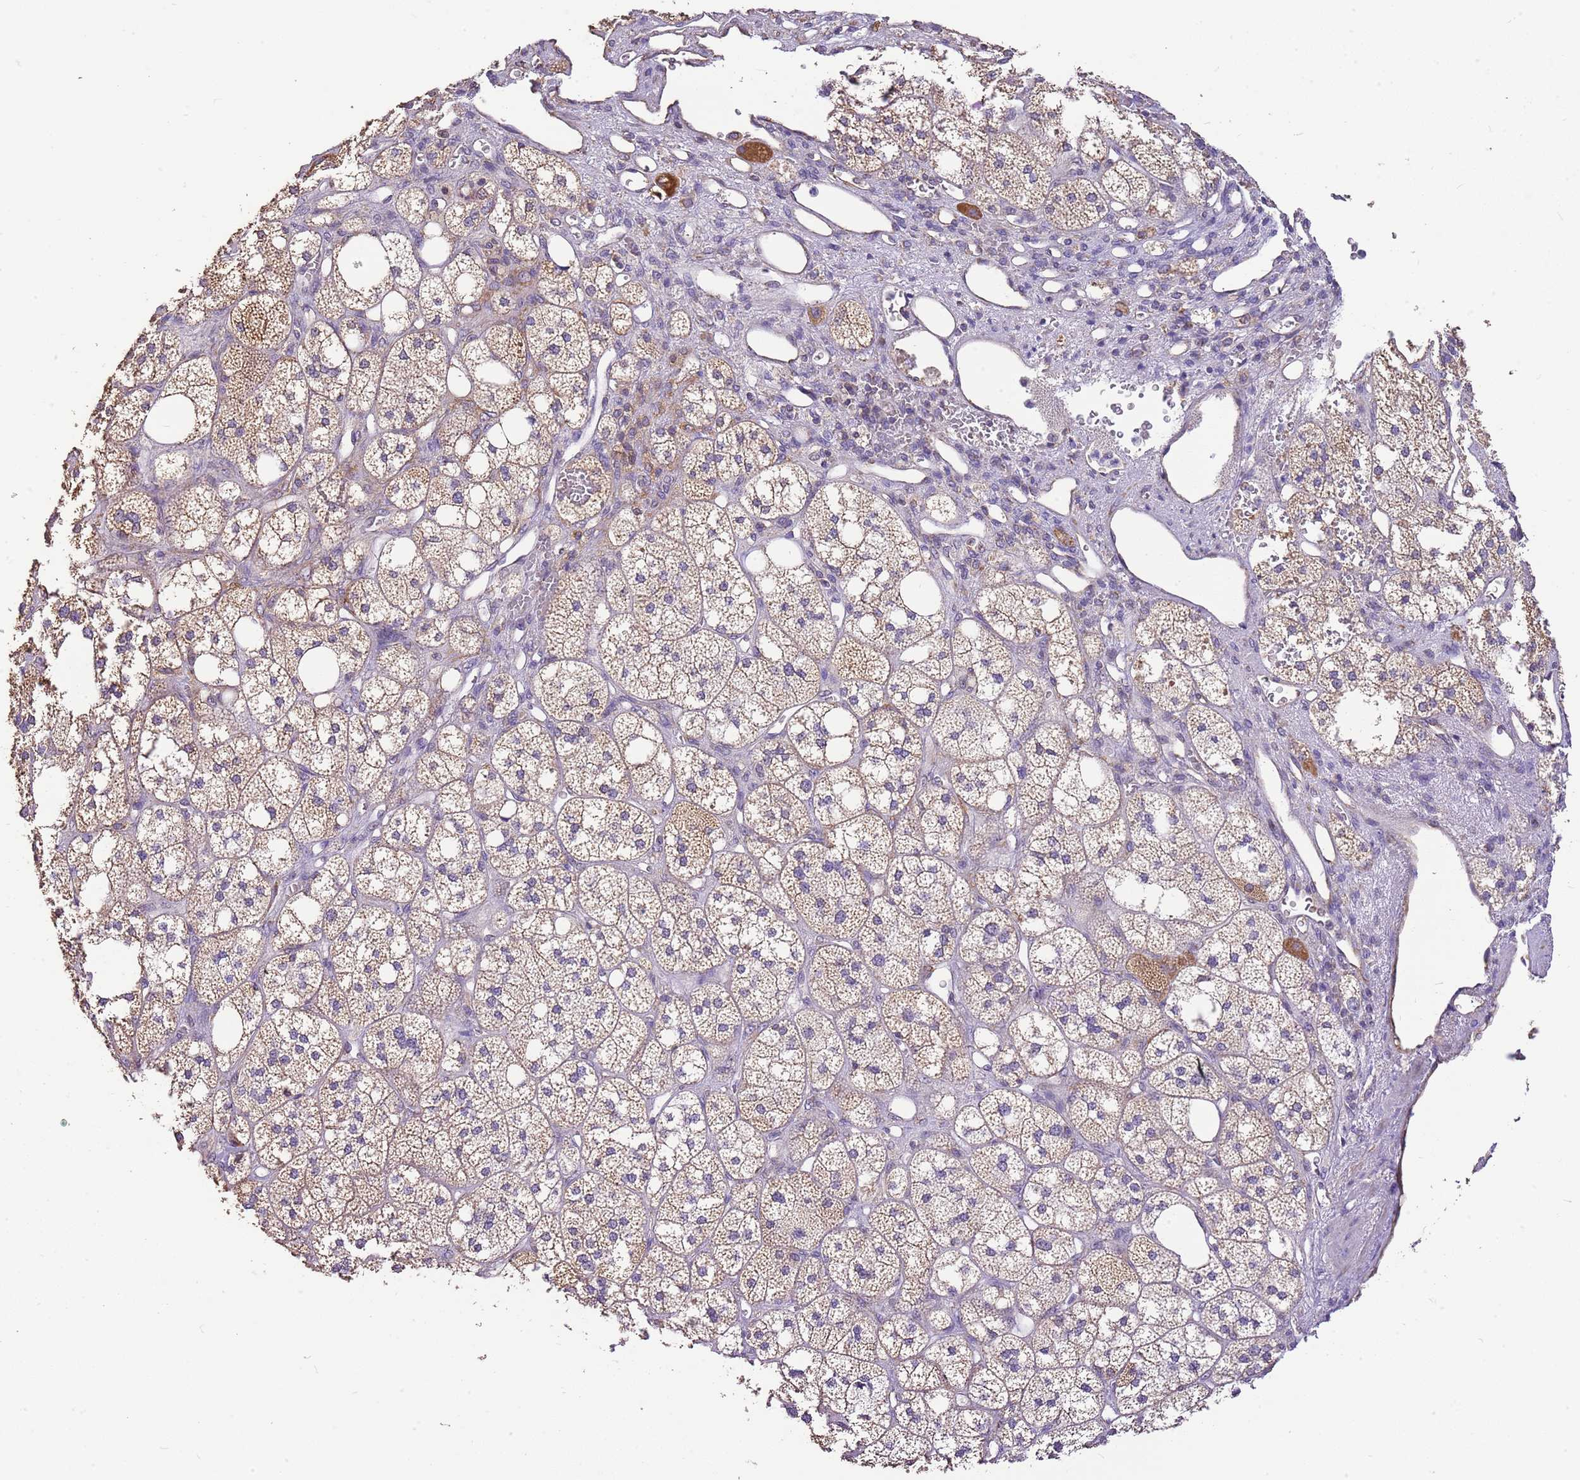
{"staining": {"intensity": "weak", "quantity": ">75%", "location": "cytoplasmic/membranous"}, "tissue": "adrenal gland", "cell_type": "Glandular cells", "image_type": "normal", "snomed": [{"axis": "morphology", "description": "Normal tissue, NOS"}, {"axis": "topography", "description": "Adrenal gland"}], "caption": "High-magnification brightfield microscopy of benign adrenal gland stained with DAB (brown) and counterstained with hematoxylin (blue). glandular cells exhibit weak cytoplasmic/membranous expression is seen in about>75% of cells.", "gene": "DOCK9", "patient": {"sex": "male", "age": 61}}